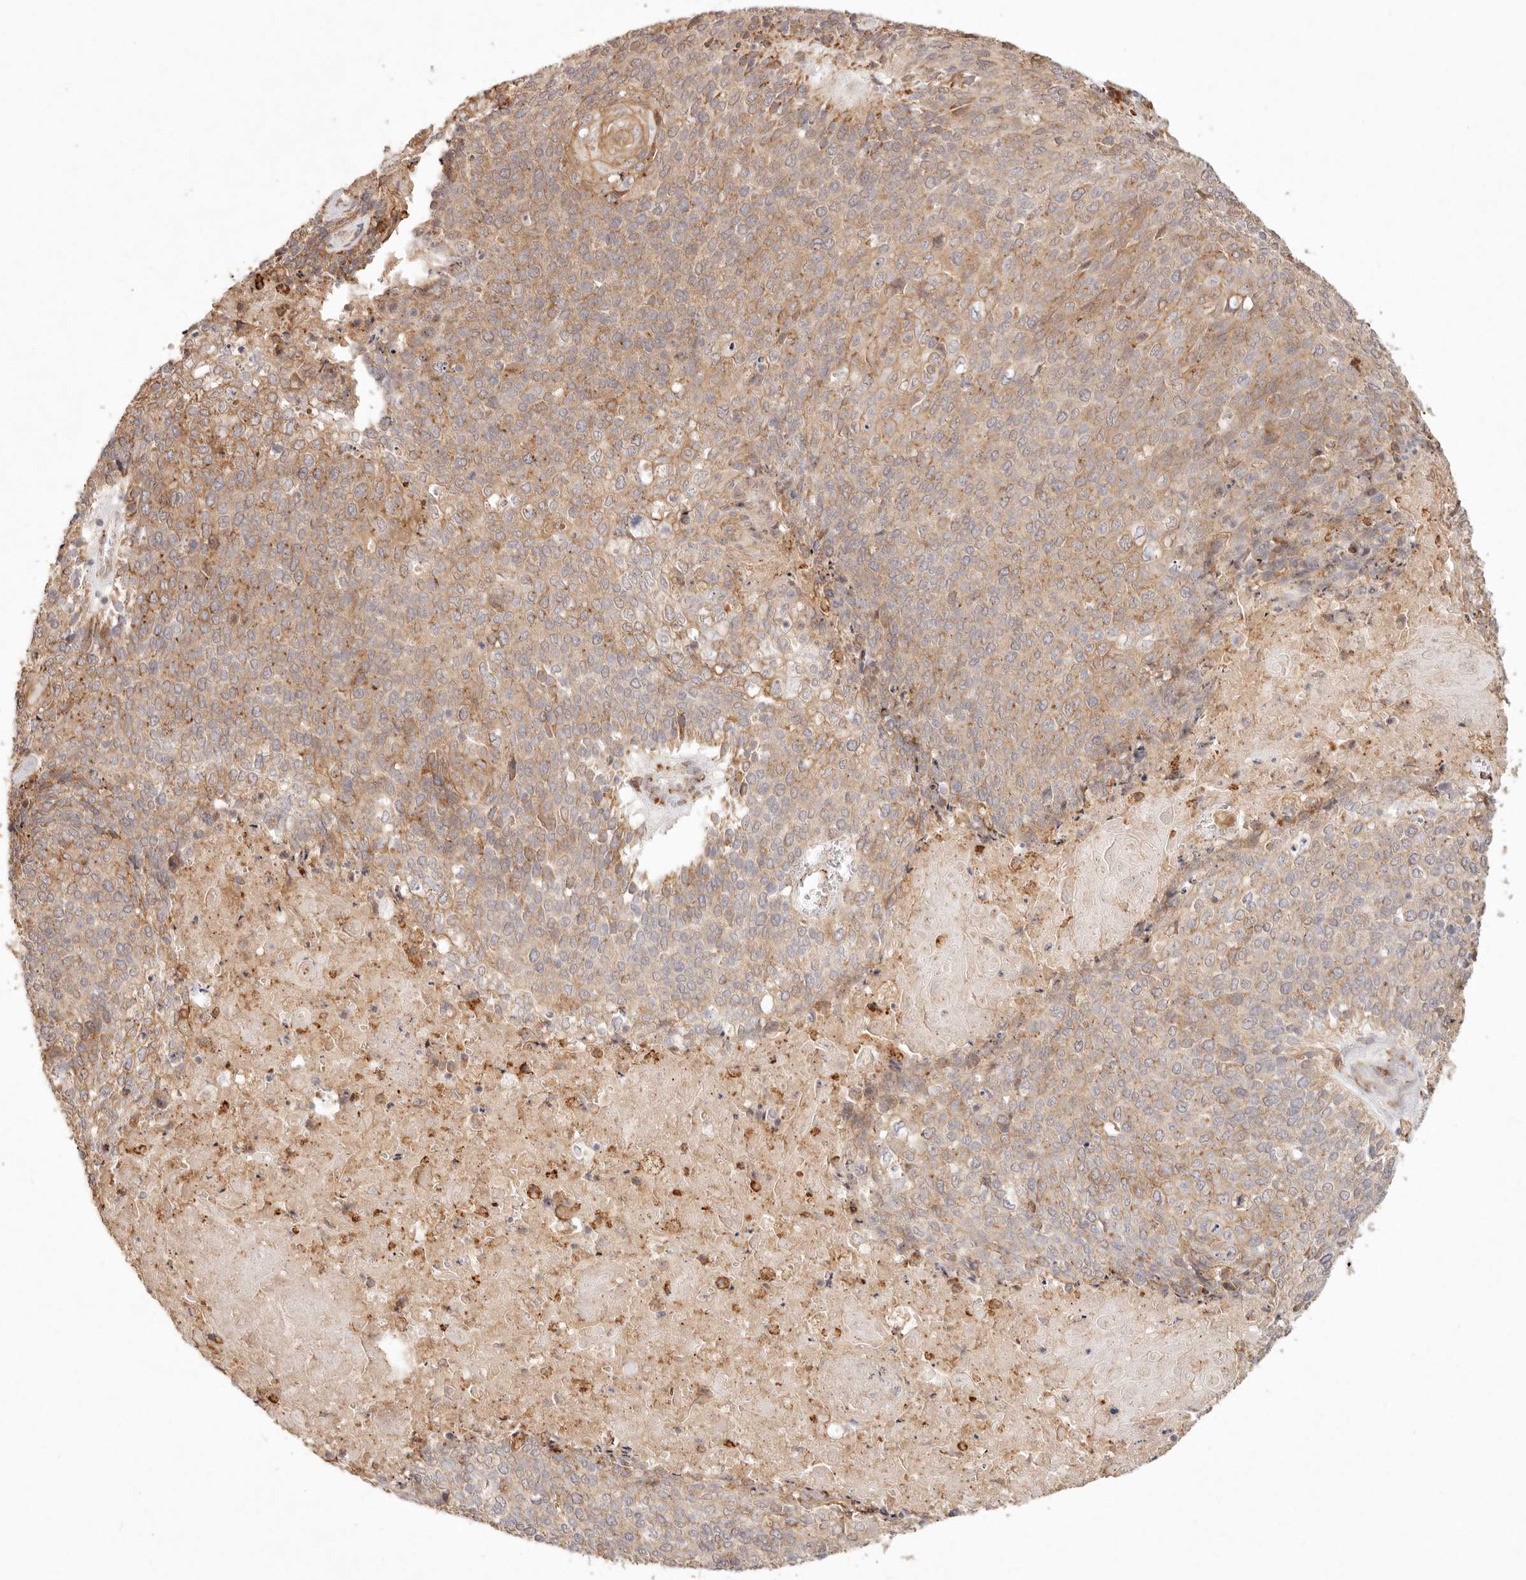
{"staining": {"intensity": "moderate", "quantity": ">75%", "location": "cytoplasmic/membranous"}, "tissue": "cervical cancer", "cell_type": "Tumor cells", "image_type": "cancer", "snomed": [{"axis": "morphology", "description": "Squamous cell carcinoma, NOS"}, {"axis": "topography", "description": "Cervix"}], "caption": "The image reveals immunohistochemical staining of cervical cancer. There is moderate cytoplasmic/membranous staining is present in about >75% of tumor cells.", "gene": "C1orf127", "patient": {"sex": "female", "age": 39}}